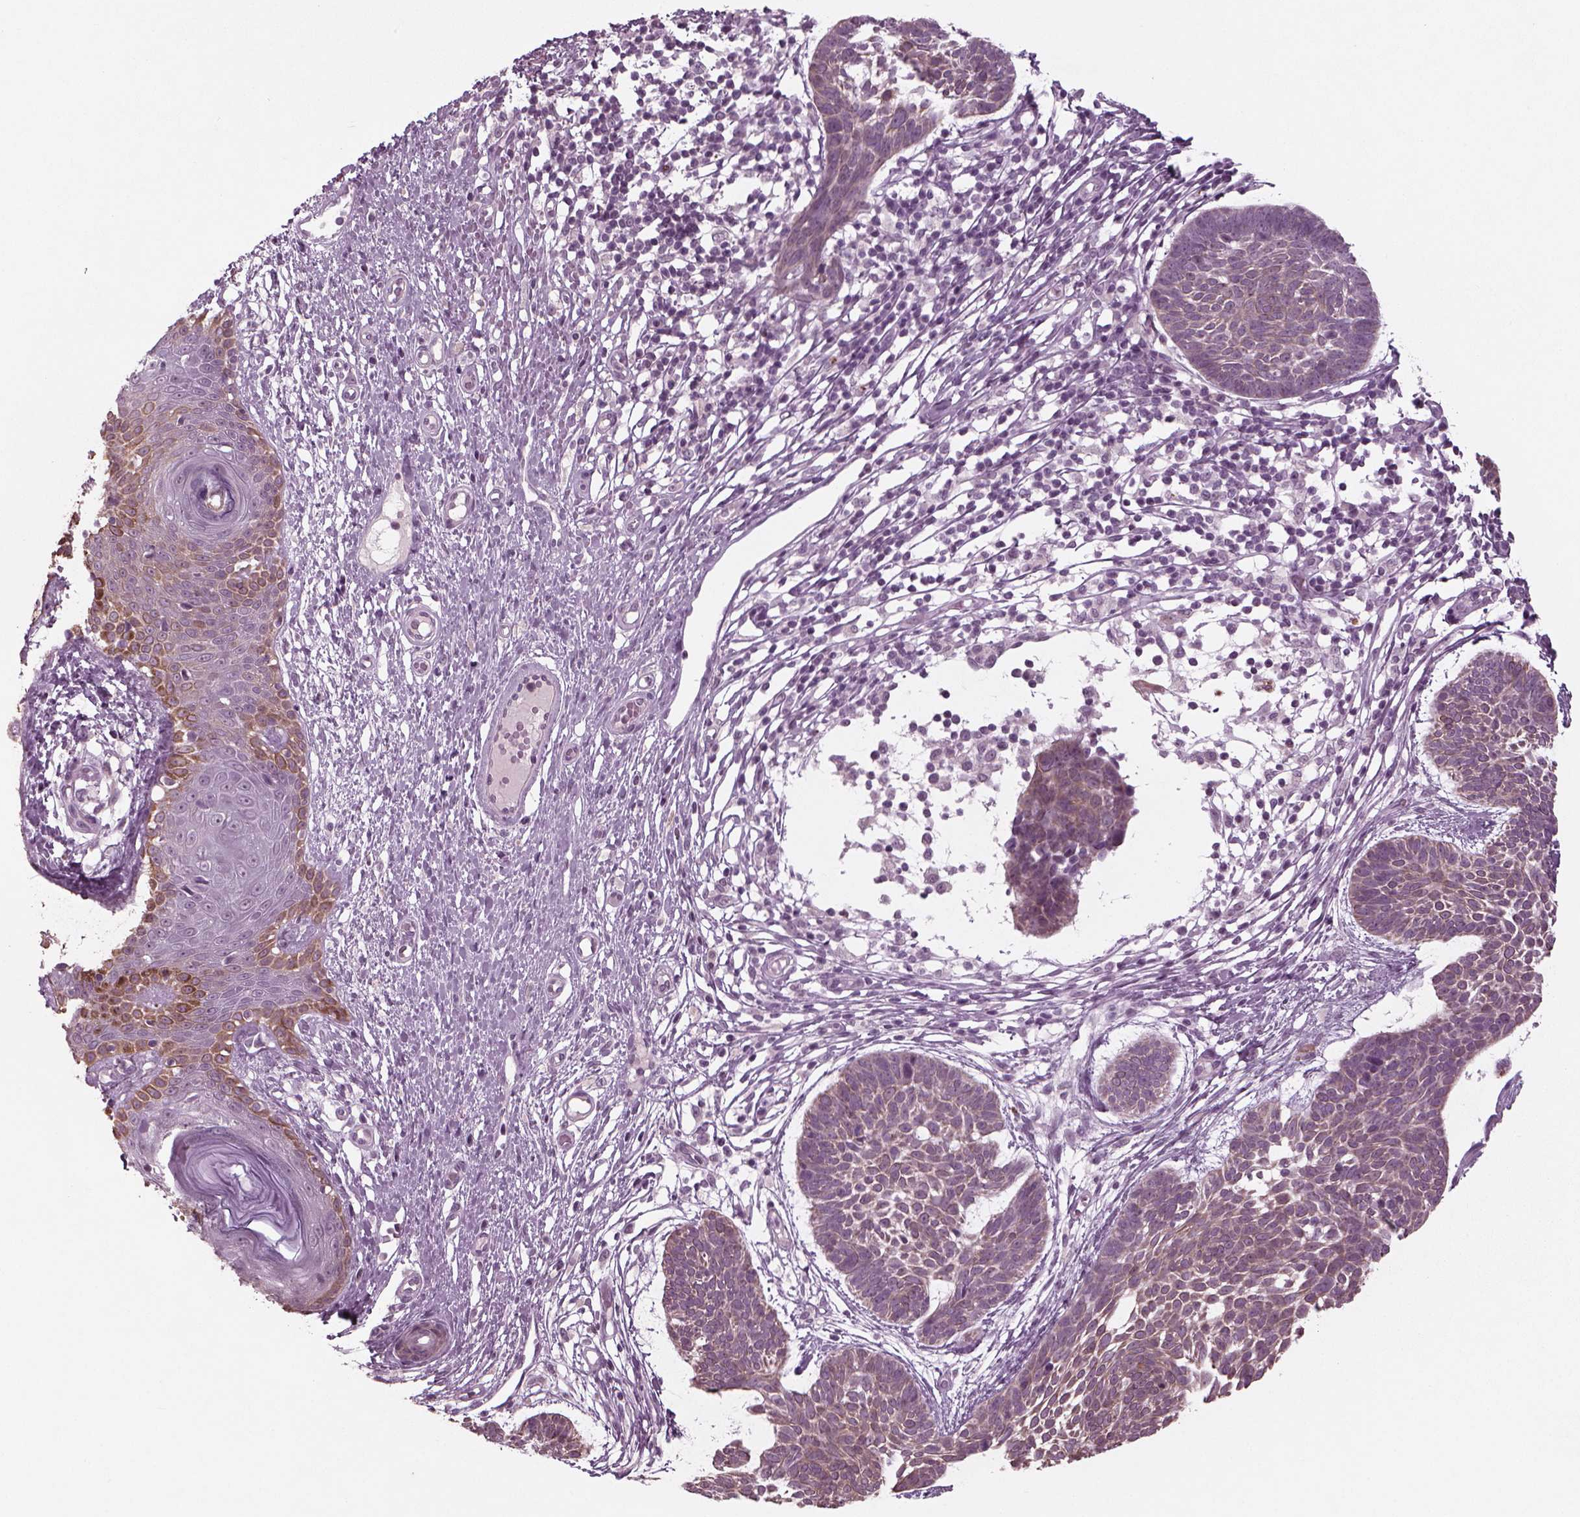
{"staining": {"intensity": "weak", "quantity": ">75%", "location": "cytoplasmic/membranous"}, "tissue": "skin cancer", "cell_type": "Tumor cells", "image_type": "cancer", "snomed": [{"axis": "morphology", "description": "Basal cell carcinoma"}, {"axis": "topography", "description": "Skin"}], "caption": "This is an image of immunohistochemistry (IHC) staining of skin cancer, which shows weak positivity in the cytoplasmic/membranous of tumor cells.", "gene": "MGAT4D", "patient": {"sex": "male", "age": 85}}